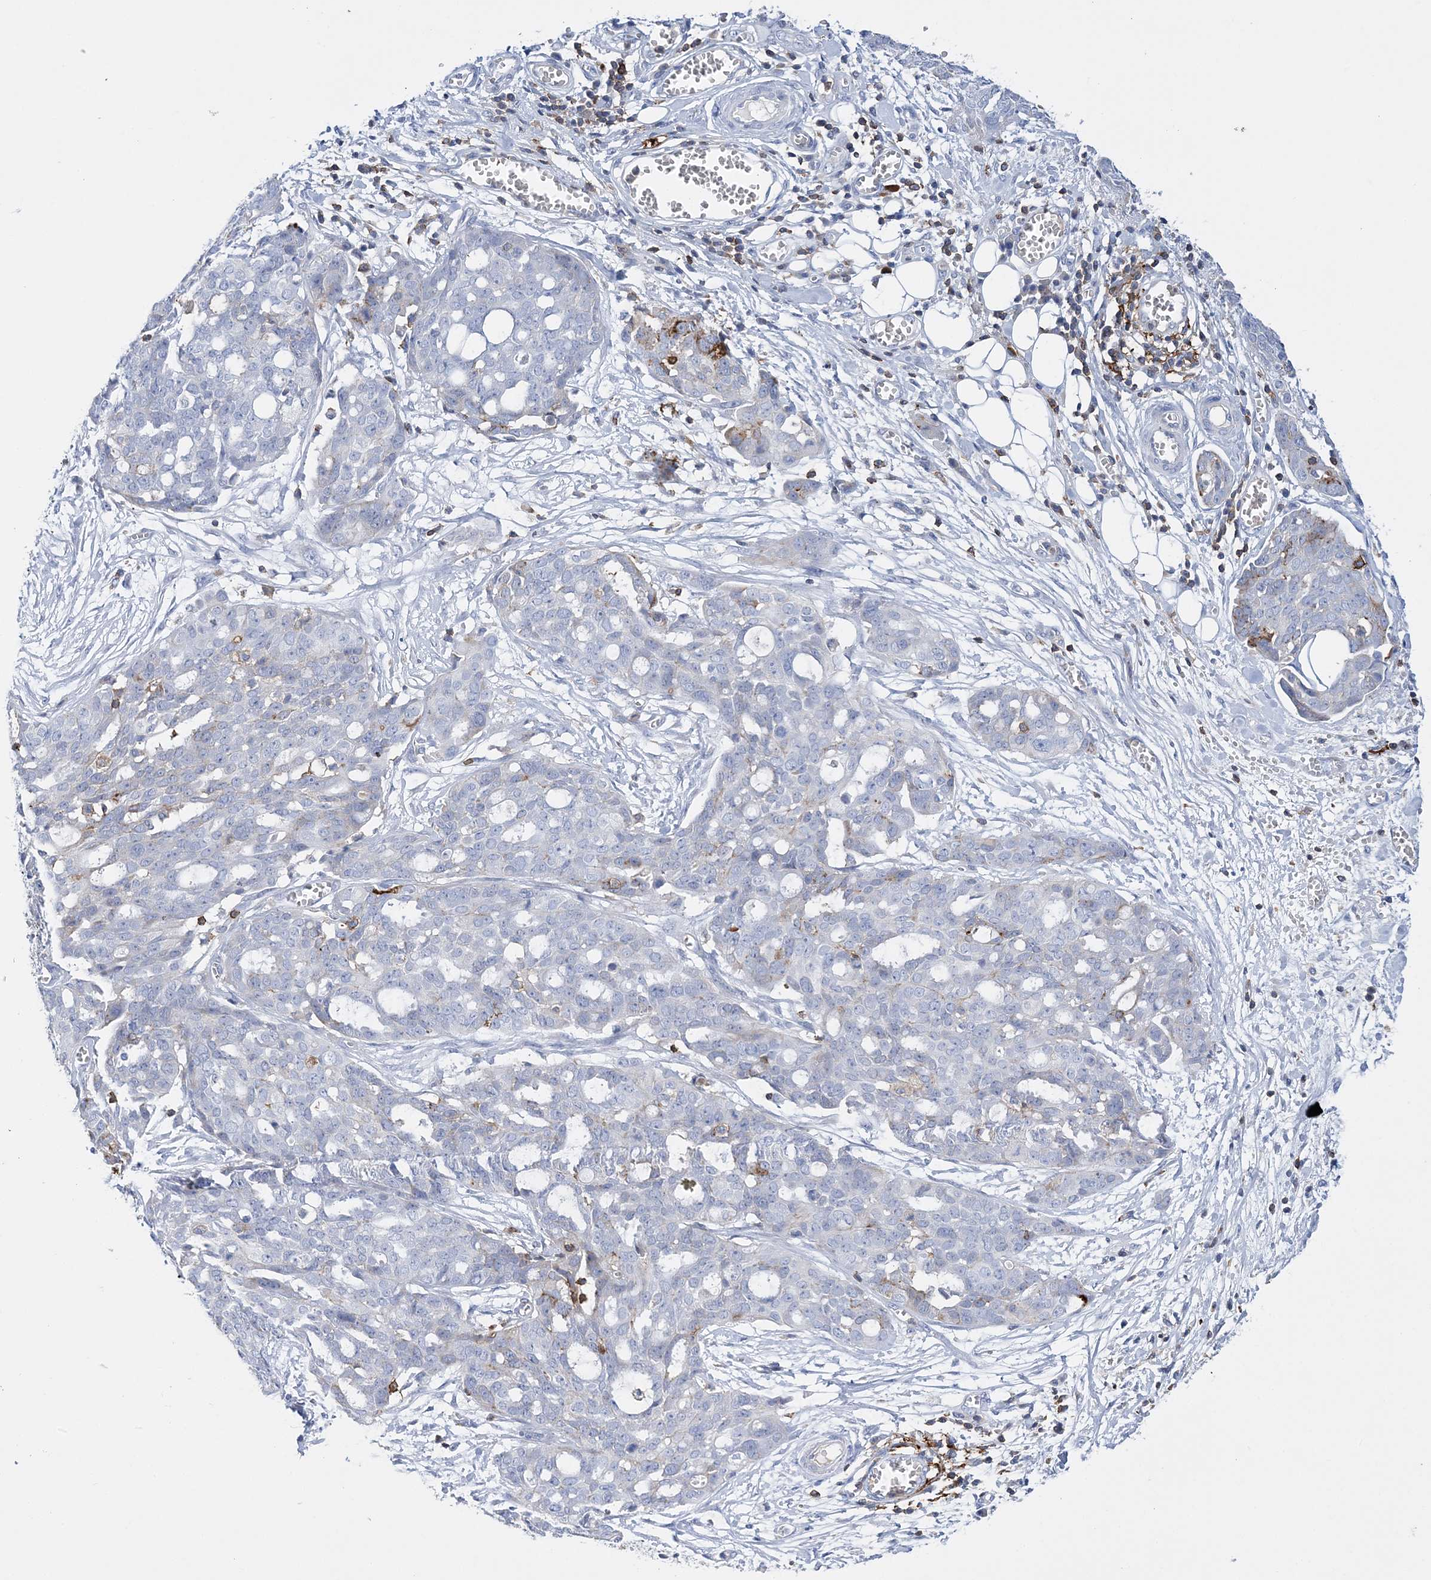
{"staining": {"intensity": "negative", "quantity": "none", "location": "none"}, "tissue": "ovarian cancer", "cell_type": "Tumor cells", "image_type": "cancer", "snomed": [{"axis": "morphology", "description": "Cystadenocarcinoma, serous, NOS"}, {"axis": "topography", "description": "Soft tissue"}, {"axis": "topography", "description": "Ovary"}], "caption": "DAB (3,3'-diaminobenzidine) immunohistochemical staining of human ovarian serous cystadenocarcinoma reveals no significant staining in tumor cells. (DAB (3,3'-diaminobenzidine) immunohistochemistry with hematoxylin counter stain).", "gene": "PRMT9", "patient": {"sex": "female", "age": 57}}